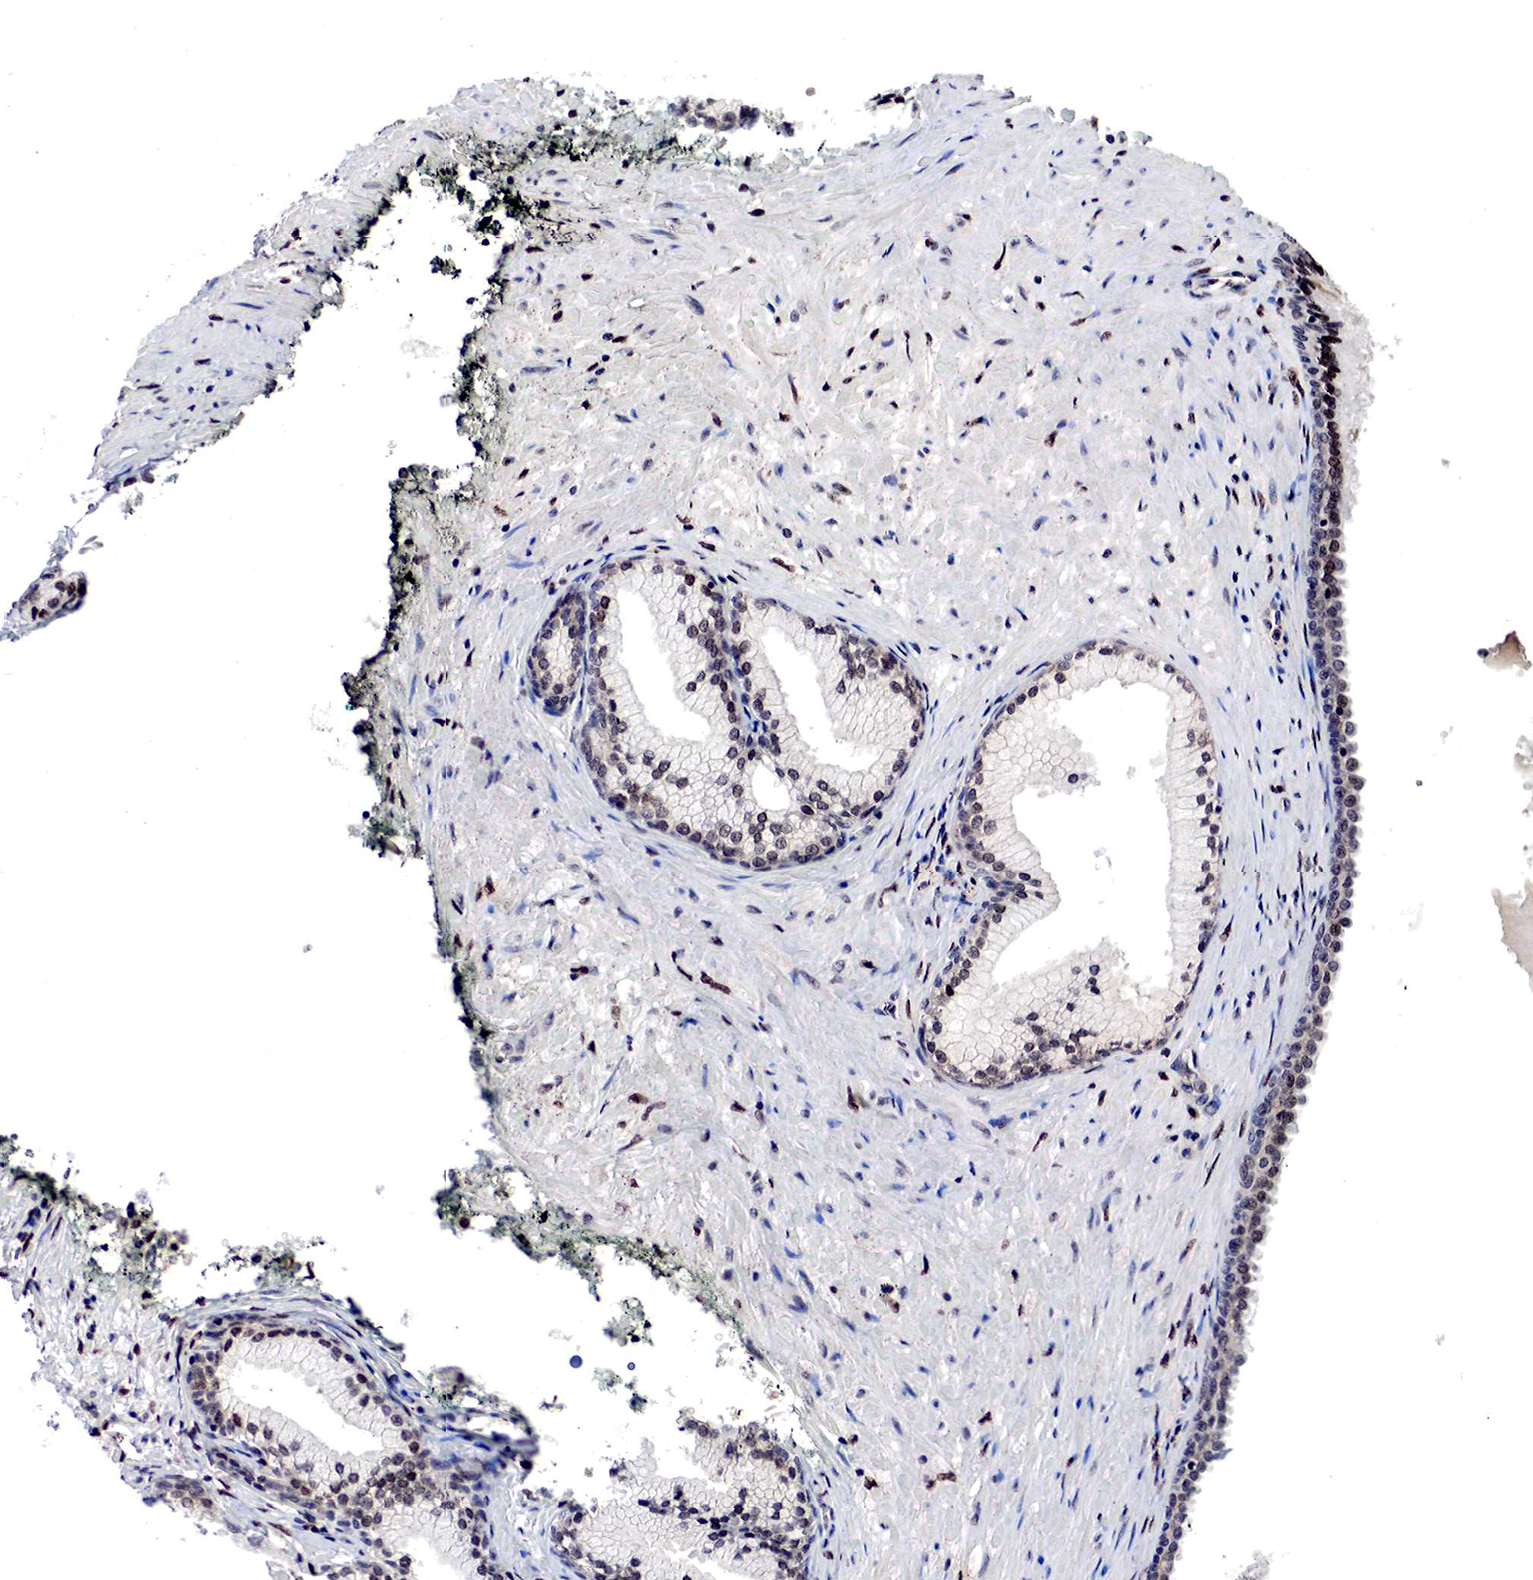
{"staining": {"intensity": "weak", "quantity": "<25%", "location": "nuclear"}, "tissue": "prostate cancer", "cell_type": "Tumor cells", "image_type": "cancer", "snomed": [{"axis": "morphology", "description": "Adenocarcinoma, High grade"}, {"axis": "topography", "description": "Prostate"}], "caption": "High magnification brightfield microscopy of prostate cancer (high-grade adenocarcinoma) stained with DAB (3,3'-diaminobenzidine) (brown) and counterstained with hematoxylin (blue): tumor cells show no significant staining.", "gene": "DACH2", "patient": {"sex": "male", "age": 64}}